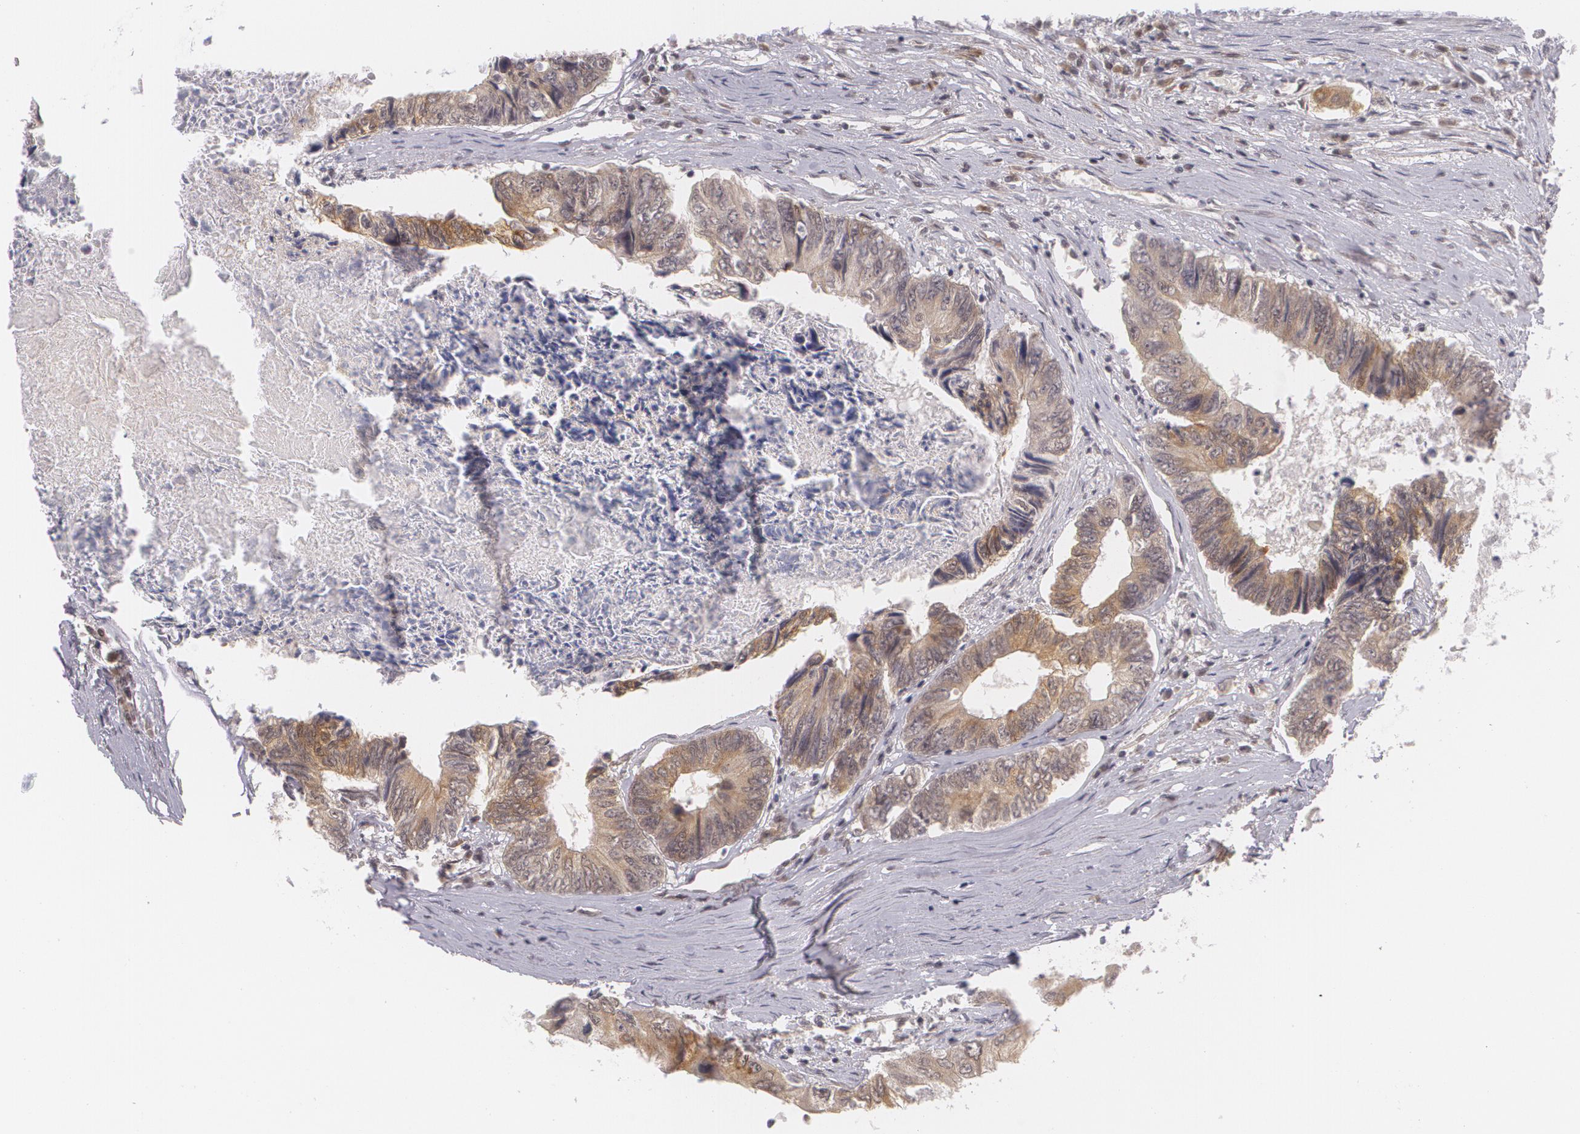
{"staining": {"intensity": "moderate", "quantity": ">75%", "location": "cytoplasmic/membranous"}, "tissue": "colorectal cancer", "cell_type": "Tumor cells", "image_type": "cancer", "snomed": [{"axis": "morphology", "description": "Adenocarcinoma, NOS"}, {"axis": "topography", "description": "Rectum"}], "caption": "A brown stain shows moderate cytoplasmic/membranous positivity of a protein in colorectal adenocarcinoma tumor cells.", "gene": "ALX1", "patient": {"sex": "female", "age": 82}}